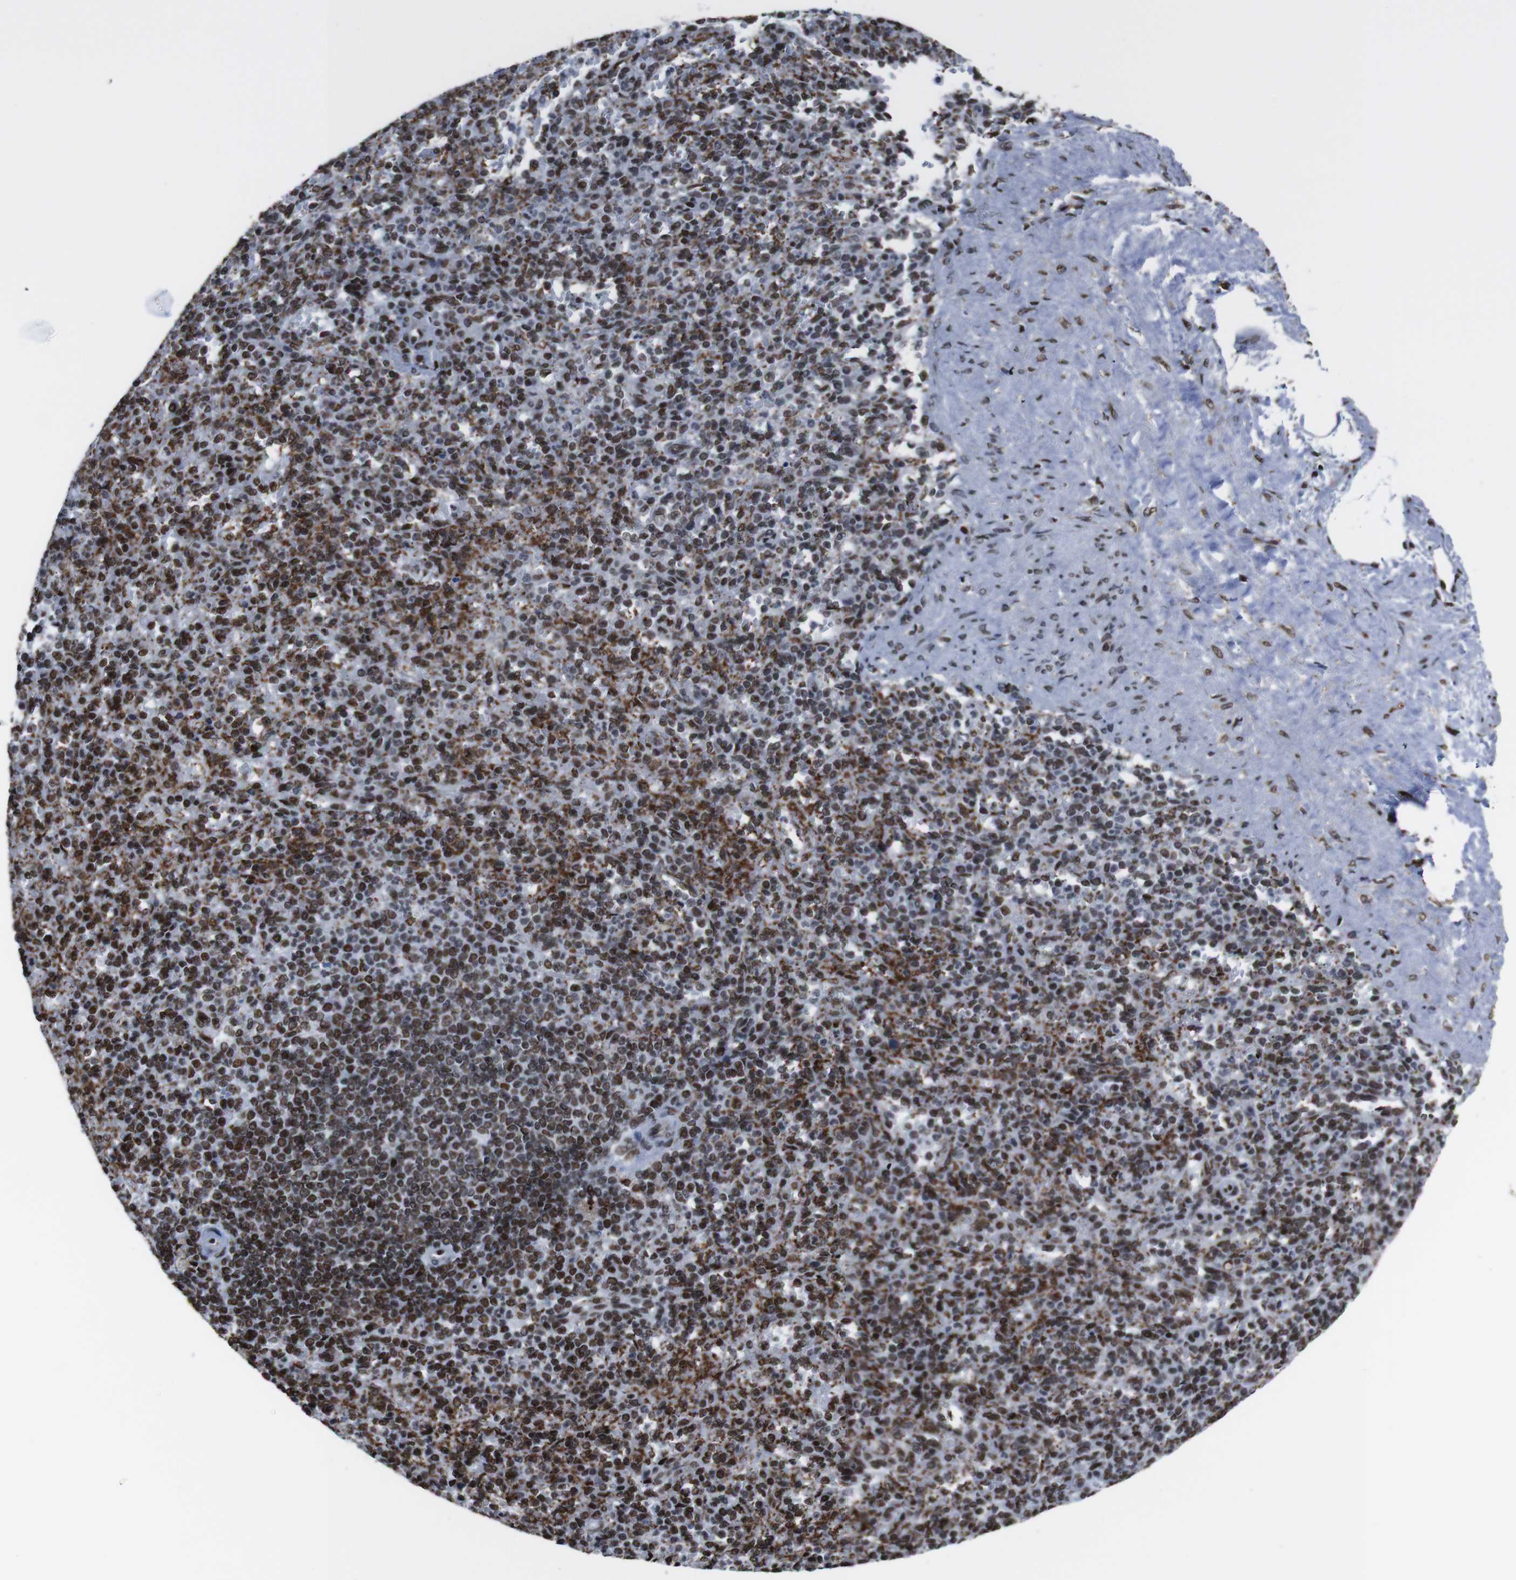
{"staining": {"intensity": "strong", "quantity": ">75%", "location": "nuclear"}, "tissue": "spleen", "cell_type": "Cells in red pulp", "image_type": "normal", "snomed": [{"axis": "morphology", "description": "Normal tissue, NOS"}, {"axis": "topography", "description": "Spleen"}], "caption": "This image exhibits IHC staining of benign spleen, with high strong nuclear expression in about >75% of cells in red pulp.", "gene": "ROMO1", "patient": {"sex": "female", "age": 74}}